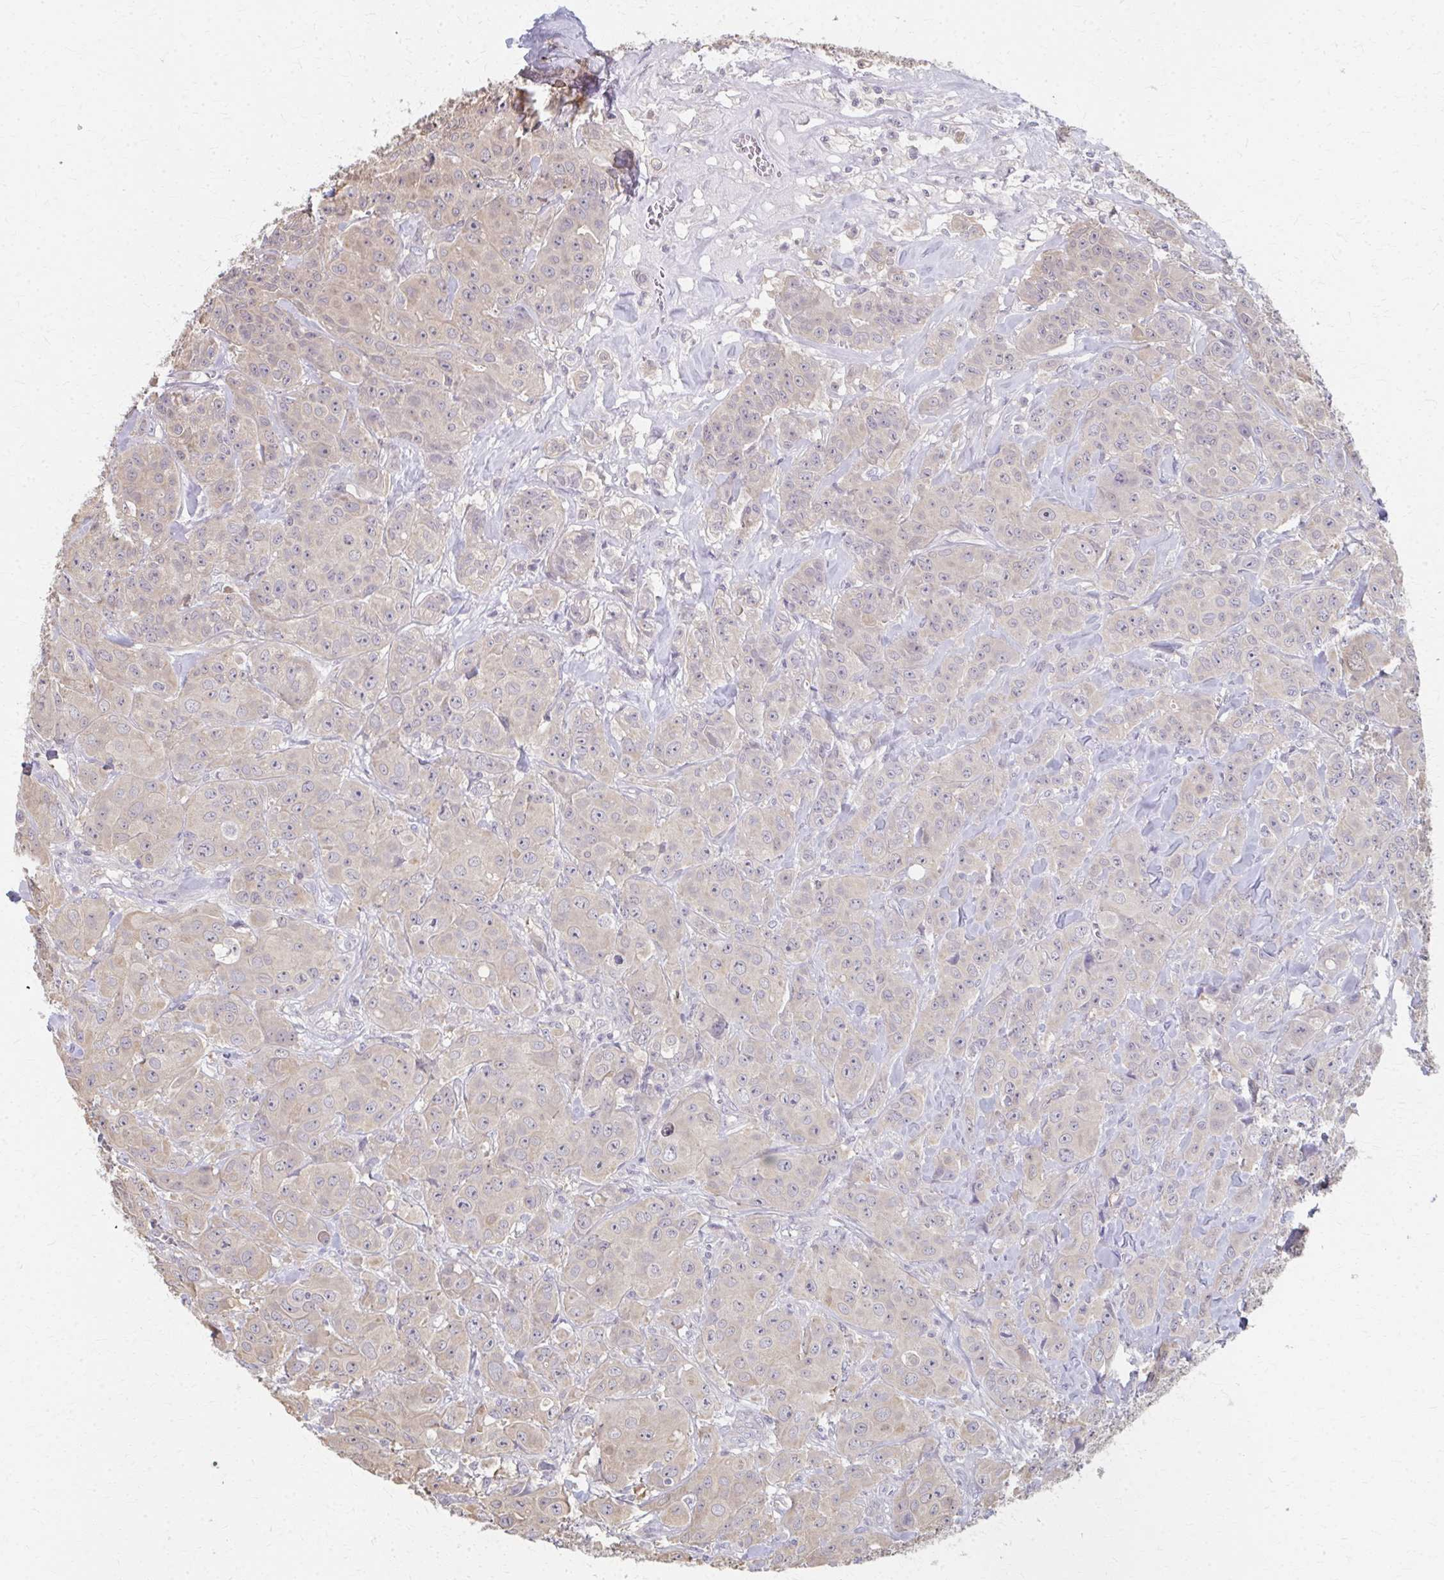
{"staining": {"intensity": "weak", "quantity": "25%-75%", "location": "cytoplasmic/membranous"}, "tissue": "breast cancer", "cell_type": "Tumor cells", "image_type": "cancer", "snomed": [{"axis": "morphology", "description": "Normal tissue, NOS"}, {"axis": "morphology", "description": "Duct carcinoma"}, {"axis": "topography", "description": "Breast"}], "caption": "Immunohistochemical staining of human breast cancer (invasive ductal carcinoma) demonstrates low levels of weak cytoplasmic/membranous protein positivity in approximately 25%-75% of tumor cells.", "gene": "RABGAP1L", "patient": {"sex": "female", "age": 43}}